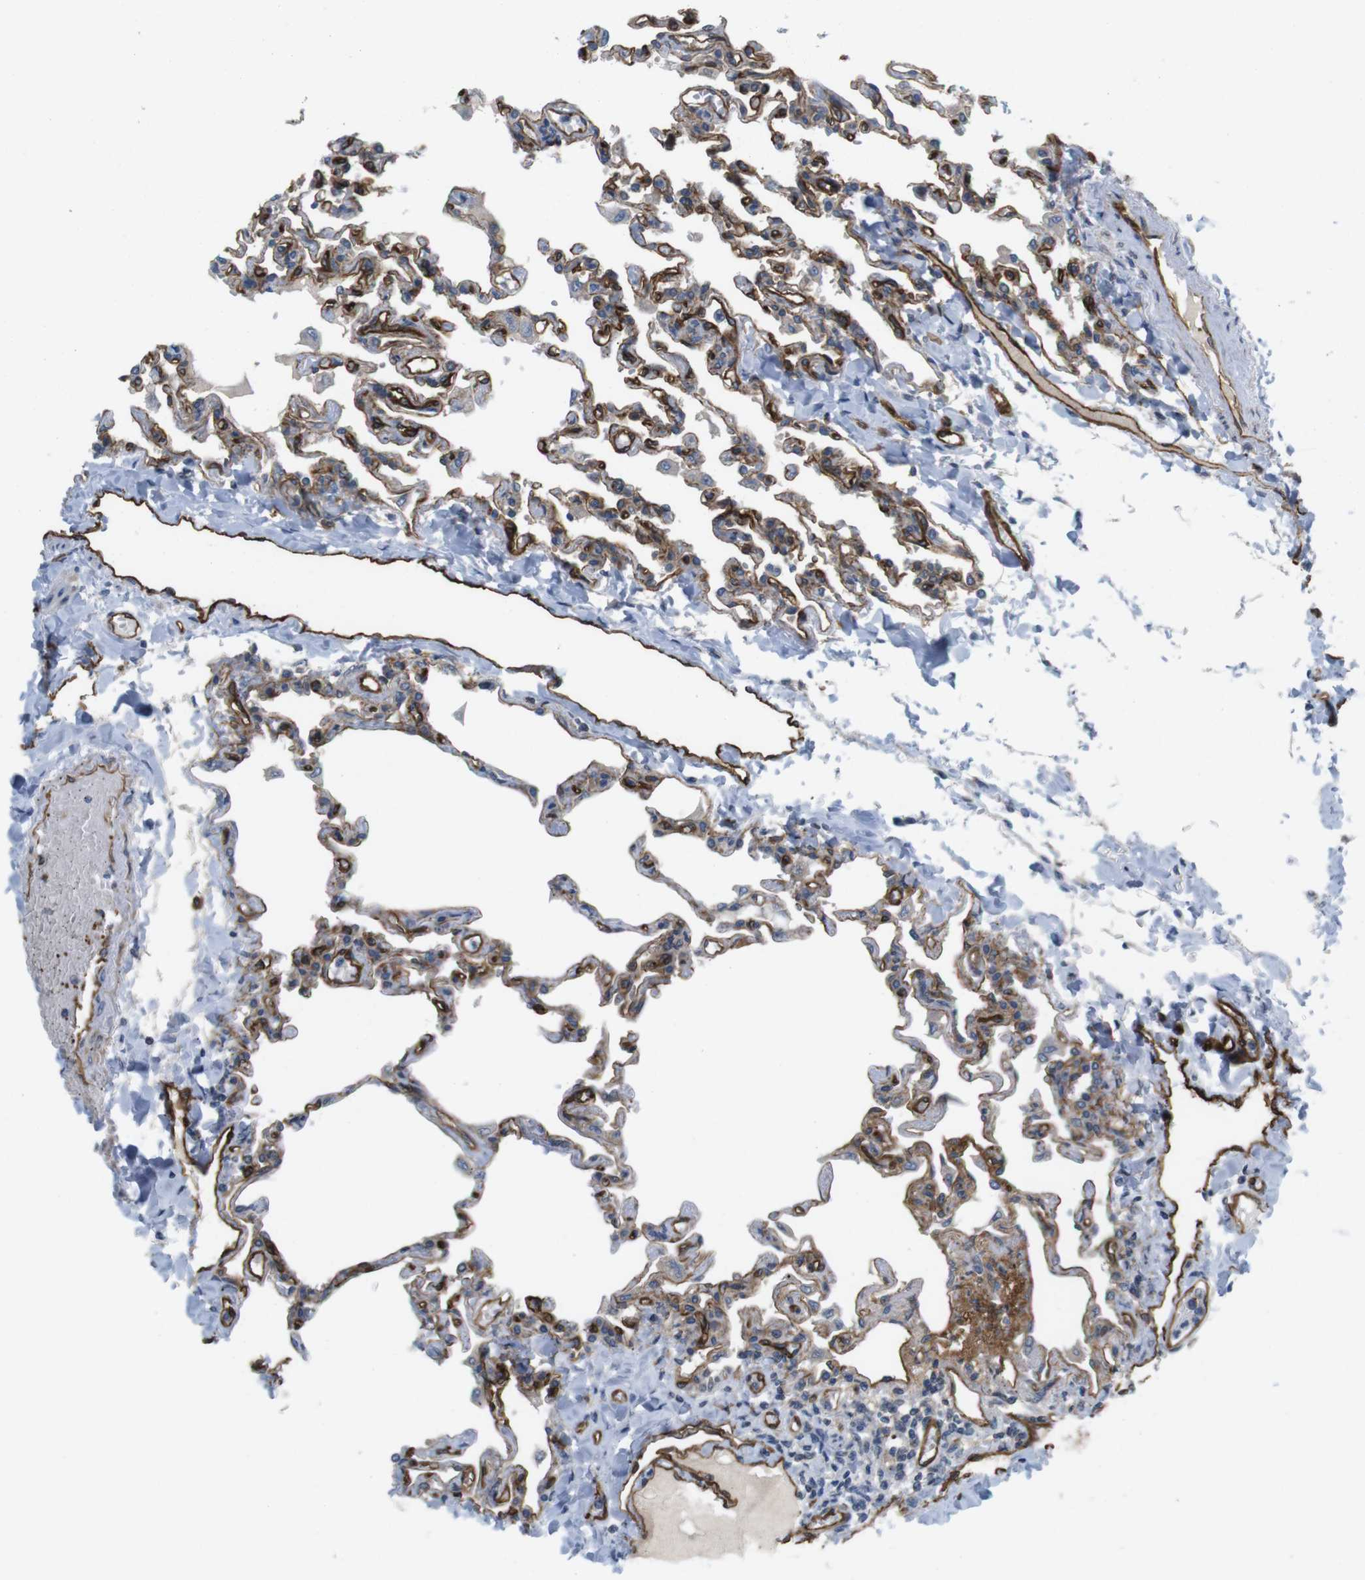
{"staining": {"intensity": "strong", "quantity": ">75%", "location": "cytoplasmic/membranous"}, "tissue": "lung", "cell_type": "Alveolar cells", "image_type": "normal", "snomed": [{"axis": "morphology", "description": "Normal tissue, NOS"}, {"axis": "topography", "description": "Lung"}], "caption": "This histopathology image shows unremarkable lung stained with IHC to label a protein in brown. The cytoplasmic/membranous of alveolar cells show strong positivity for the protein. Nuclei are counter-stained blue.", "gene": "BVES", "patient": {"sex": "male", "age": 21}}